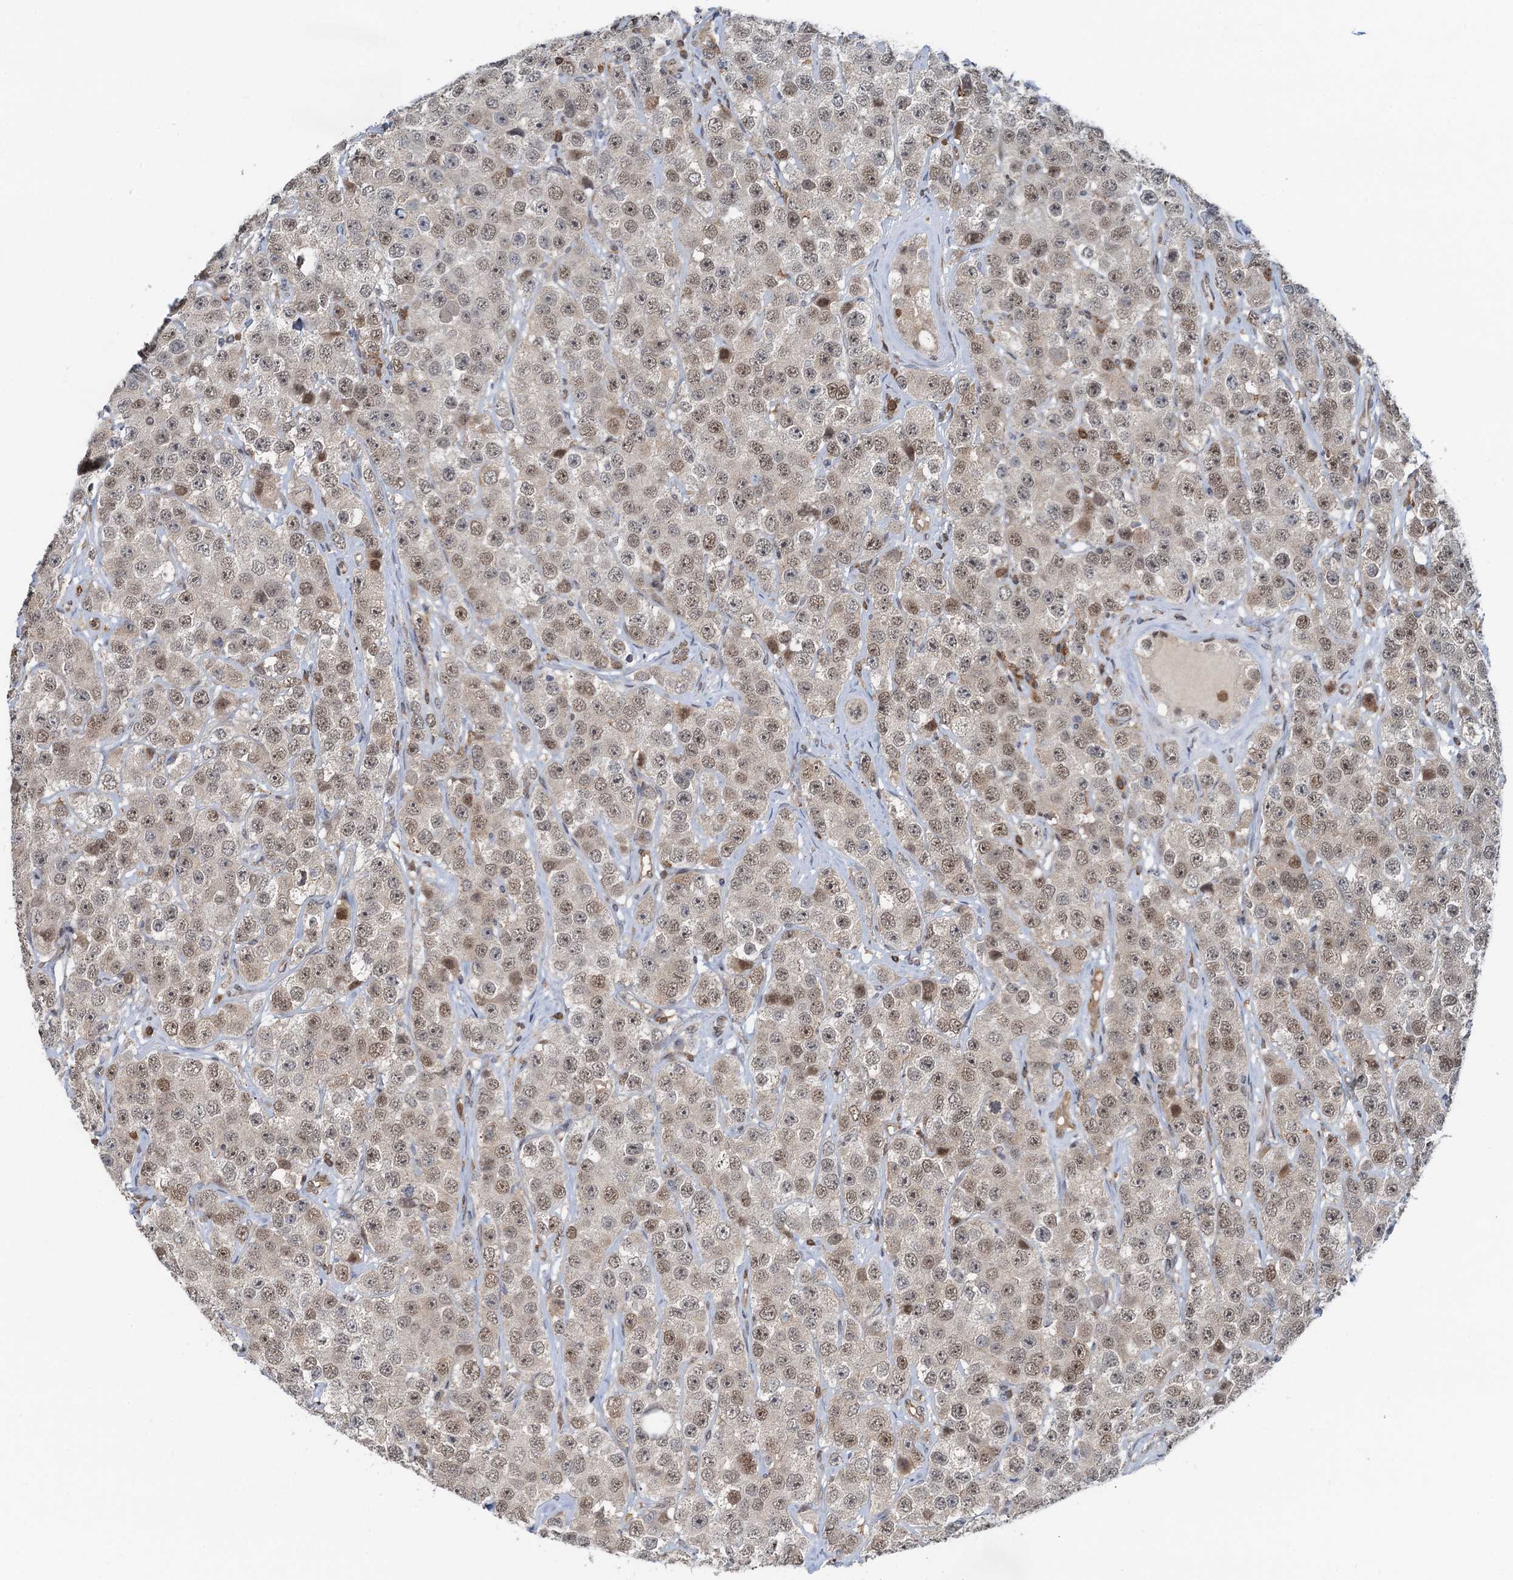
{"staining": {"intensity": "weak", "quantity": ">75%", "location": "nuclear"}, "tissue": "testis cancer", "cell_type": "Tumor cells", "image_type": "cancer", "snomed": [{"axis": "morphology", "description": "Seminoma, NOS"}, {"axis": "topography", "description": "Testis"}], "caption": "Weak nuclear expression is appreciated in approximately >75% of tumor cells in testis cancer (seminoma).", "gene": "ZNF609", "patient": {"sex": "male", "age": 28}}